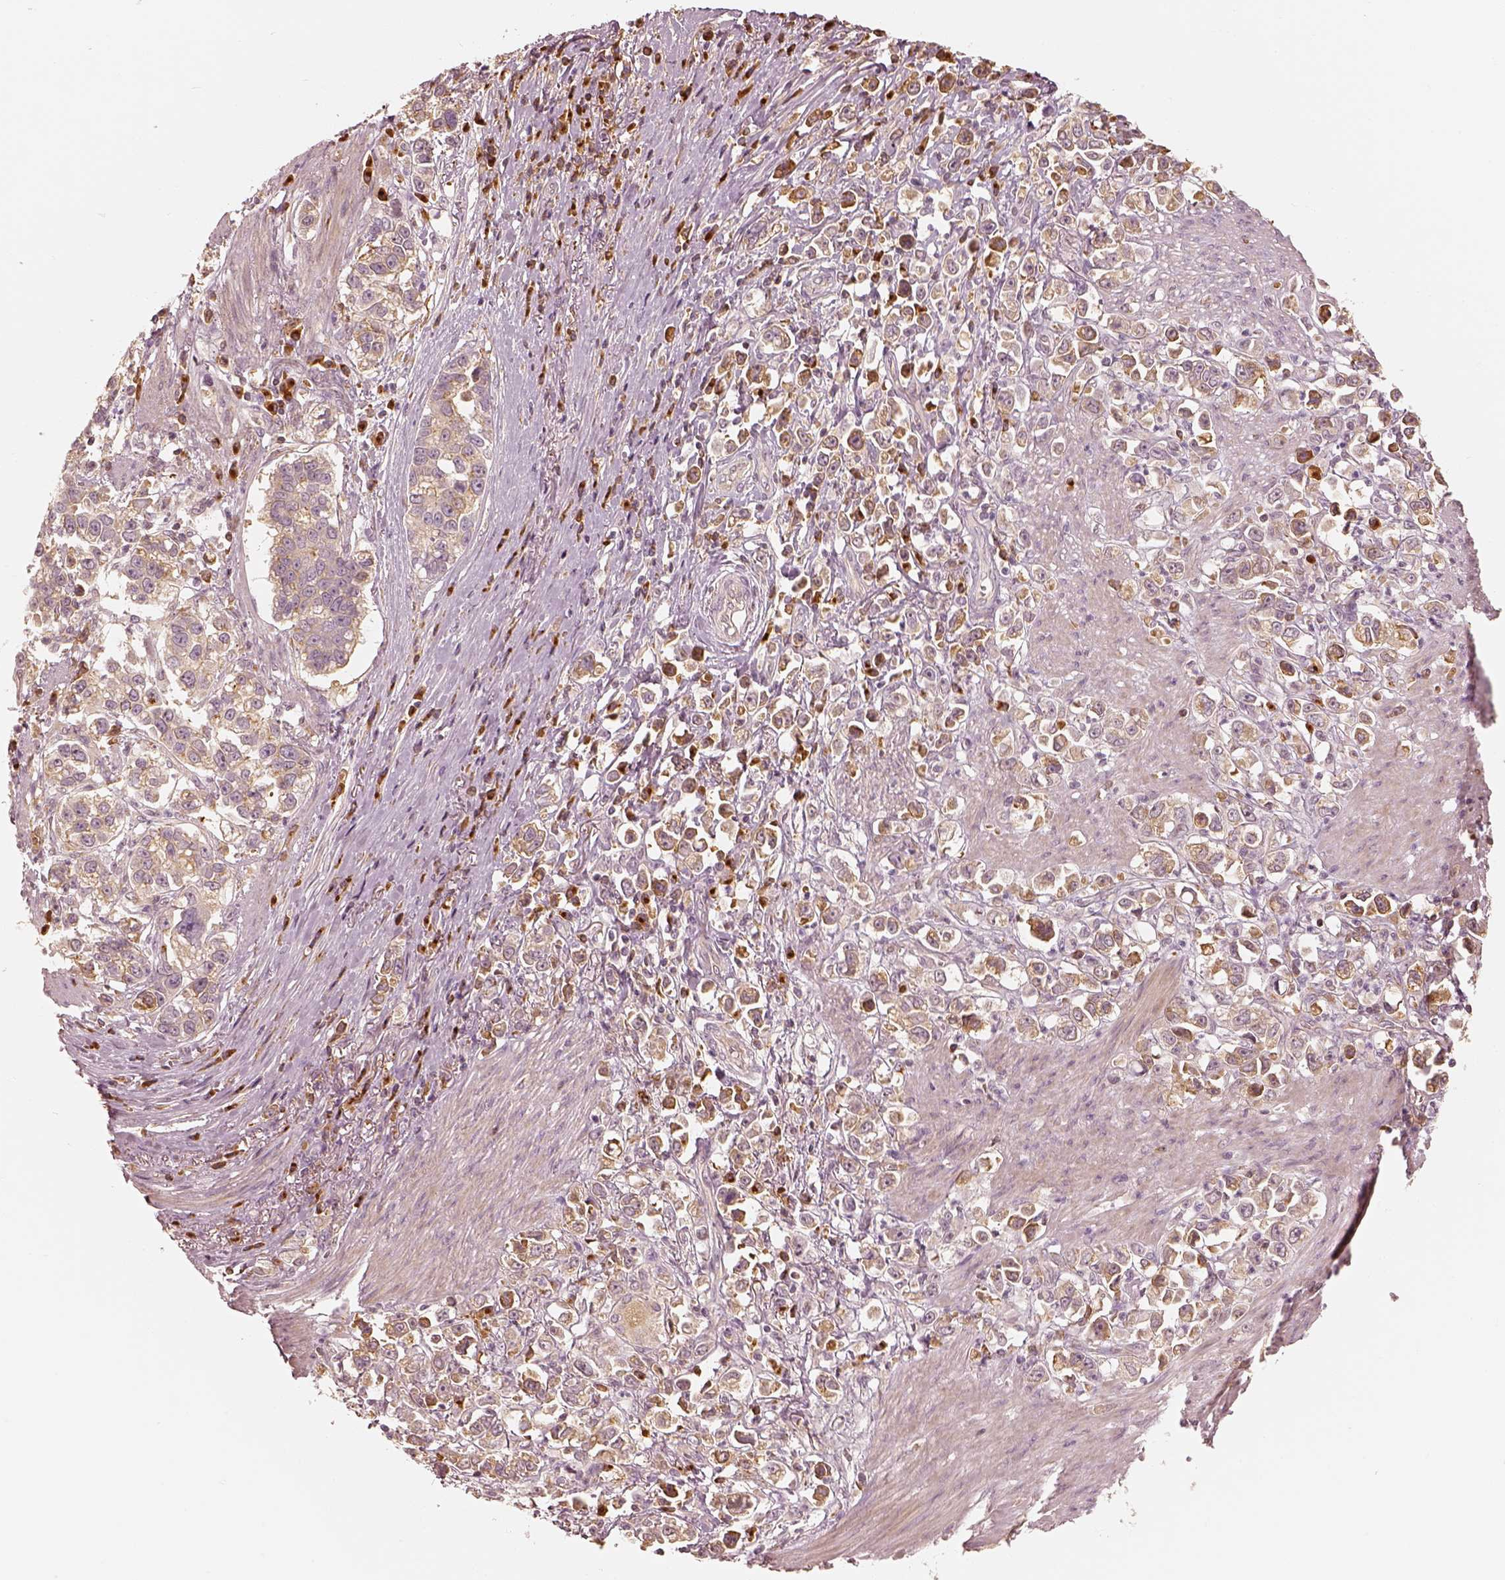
{"staining": {"intensity": "moderate", "quantity": "25%-75%", "location": "cytoplasmic/membranous"}, "tissue": "stomach cancer", "cell_type": "Tumor cells", "image_type": "cancer", "snomed": [{"axis": "morphology", "description": "Adenocarcinoma, NOS"}, {"axis": "topography", "description": "Stomach"}], "caption": "About 25%-75% of tumor cells in human stomach adenocarcinoma exhibit moderate cytoplasmic/membranous protein staining as visualized by brown immunohistochemical staining.", "gene": "GORASP2", "patient": {"sex": "male", "age": 93}}